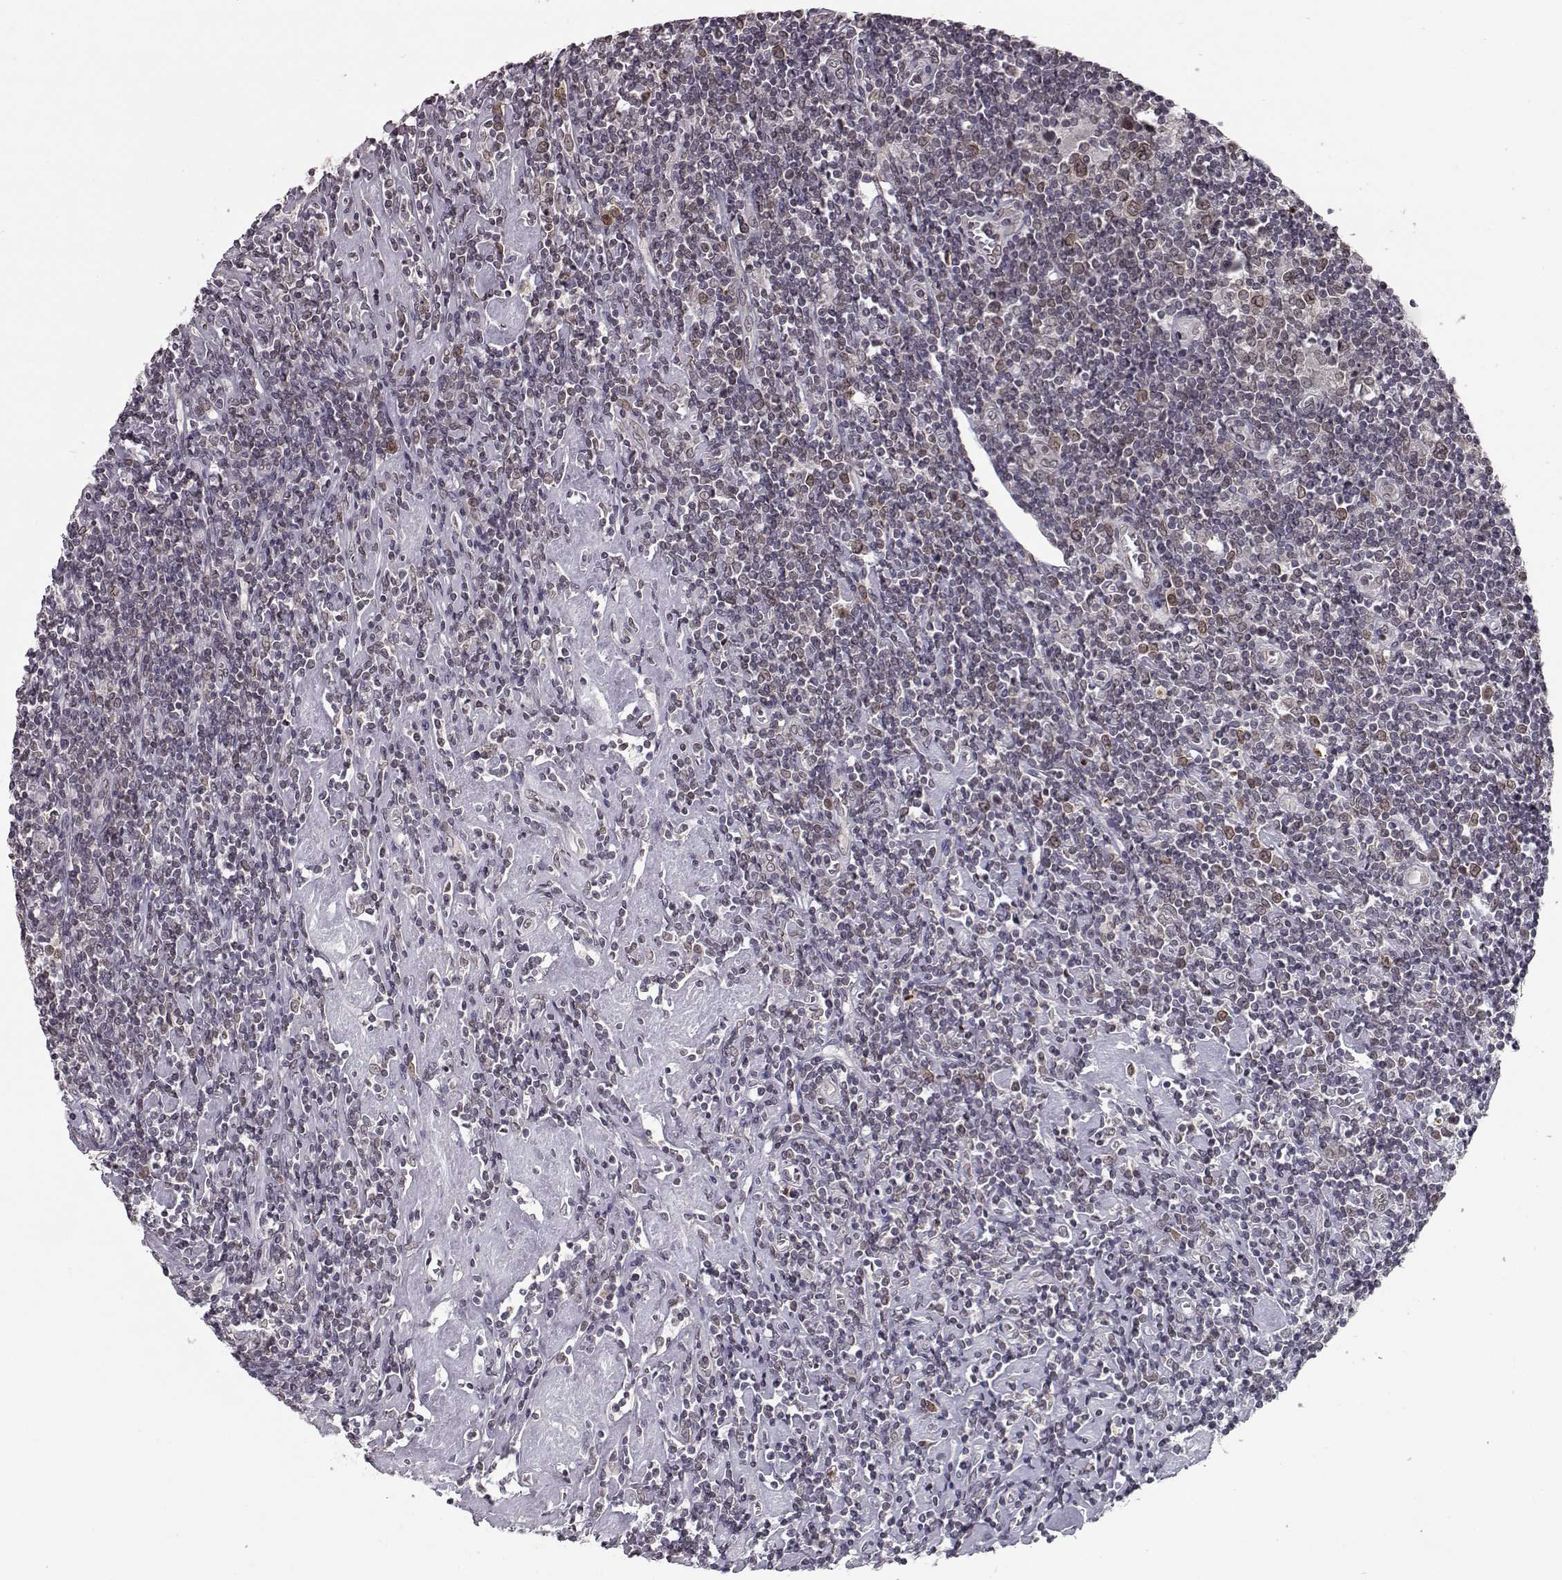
{"staining": {"intensity": "weak", "quantity": ">75%", "location": "cytoplasmic/membranous,nuclear"}, "tissue": "lymphoma", "cell_type": "Tumor cells", "image_type": "cancer", "snomed": [{"axis": "morphology", "description": "Hodgkin's disease, NOS"}, {"axis": "topography", "description": "Lymph node"}], "caption": "Immunohistochemistry (DAB (3,3'-diaminobenzidine)) staining of human lymphoma demonstrates weak cytoplasmic/membranous and nuclear protein expression in about >75% of tumor cells. (IHC, brightfield microscopy, high magnification).", "gene": "NUP37", "patient": {"sex": "male", "age": 40}}